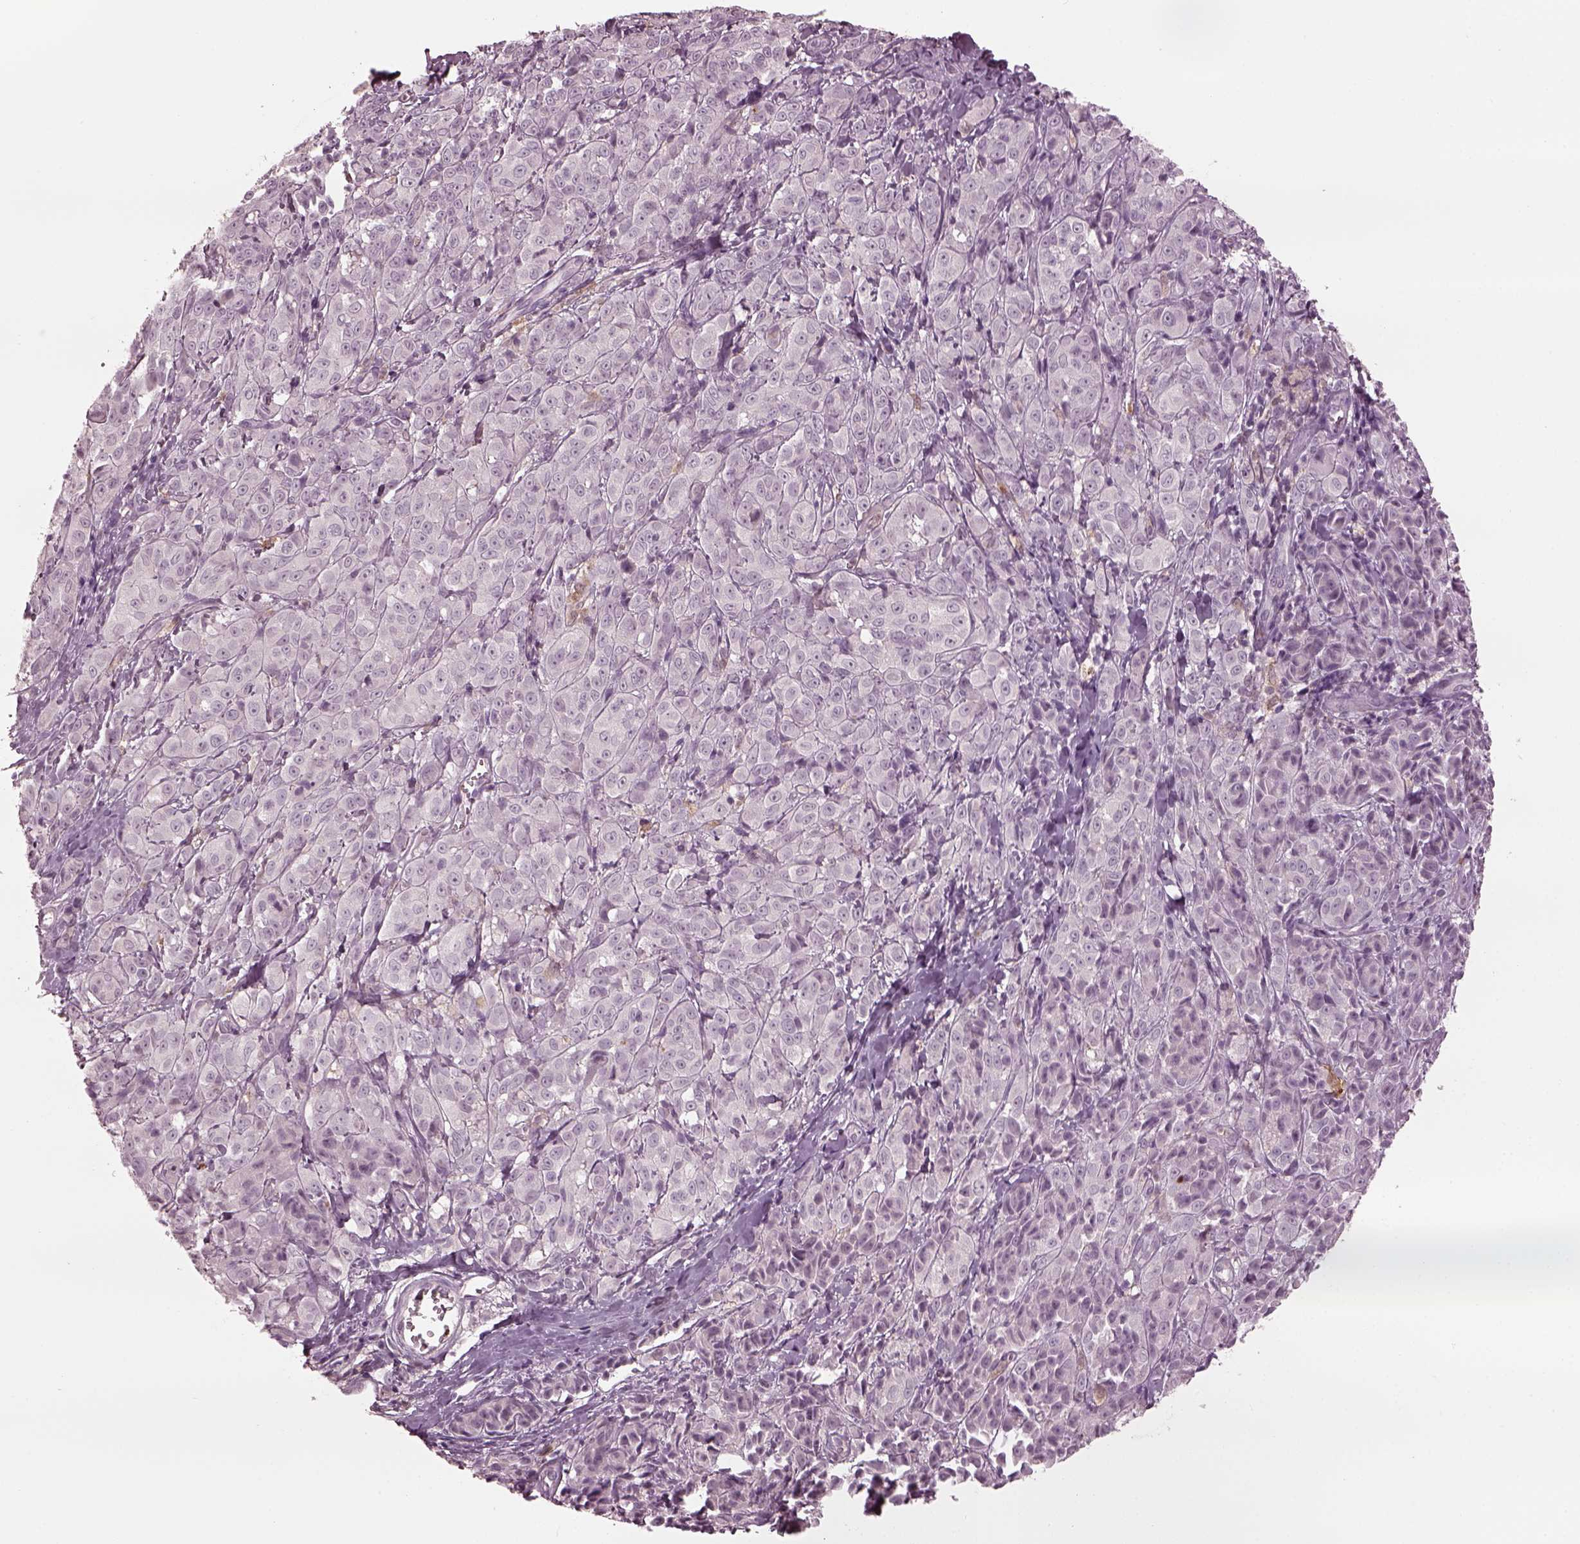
{"staining": {"intensity": "negative", "quantity": "none", "location": "none"}, "tissue": "melanoma", "cell_type": "Tumor cells", "image_type": "cancer", "snomed": [{"axis": "morphology", "description": "Malignant melanoma, NOS"}, {"axis": "topography", "description": "Skin"}], "caption": "Immunohistochemical staining of melanoma demonstrates no significant expression in tumor cells.", "gene": "PSTPIP2", "patient": {"sex": "male", "age": 89}}